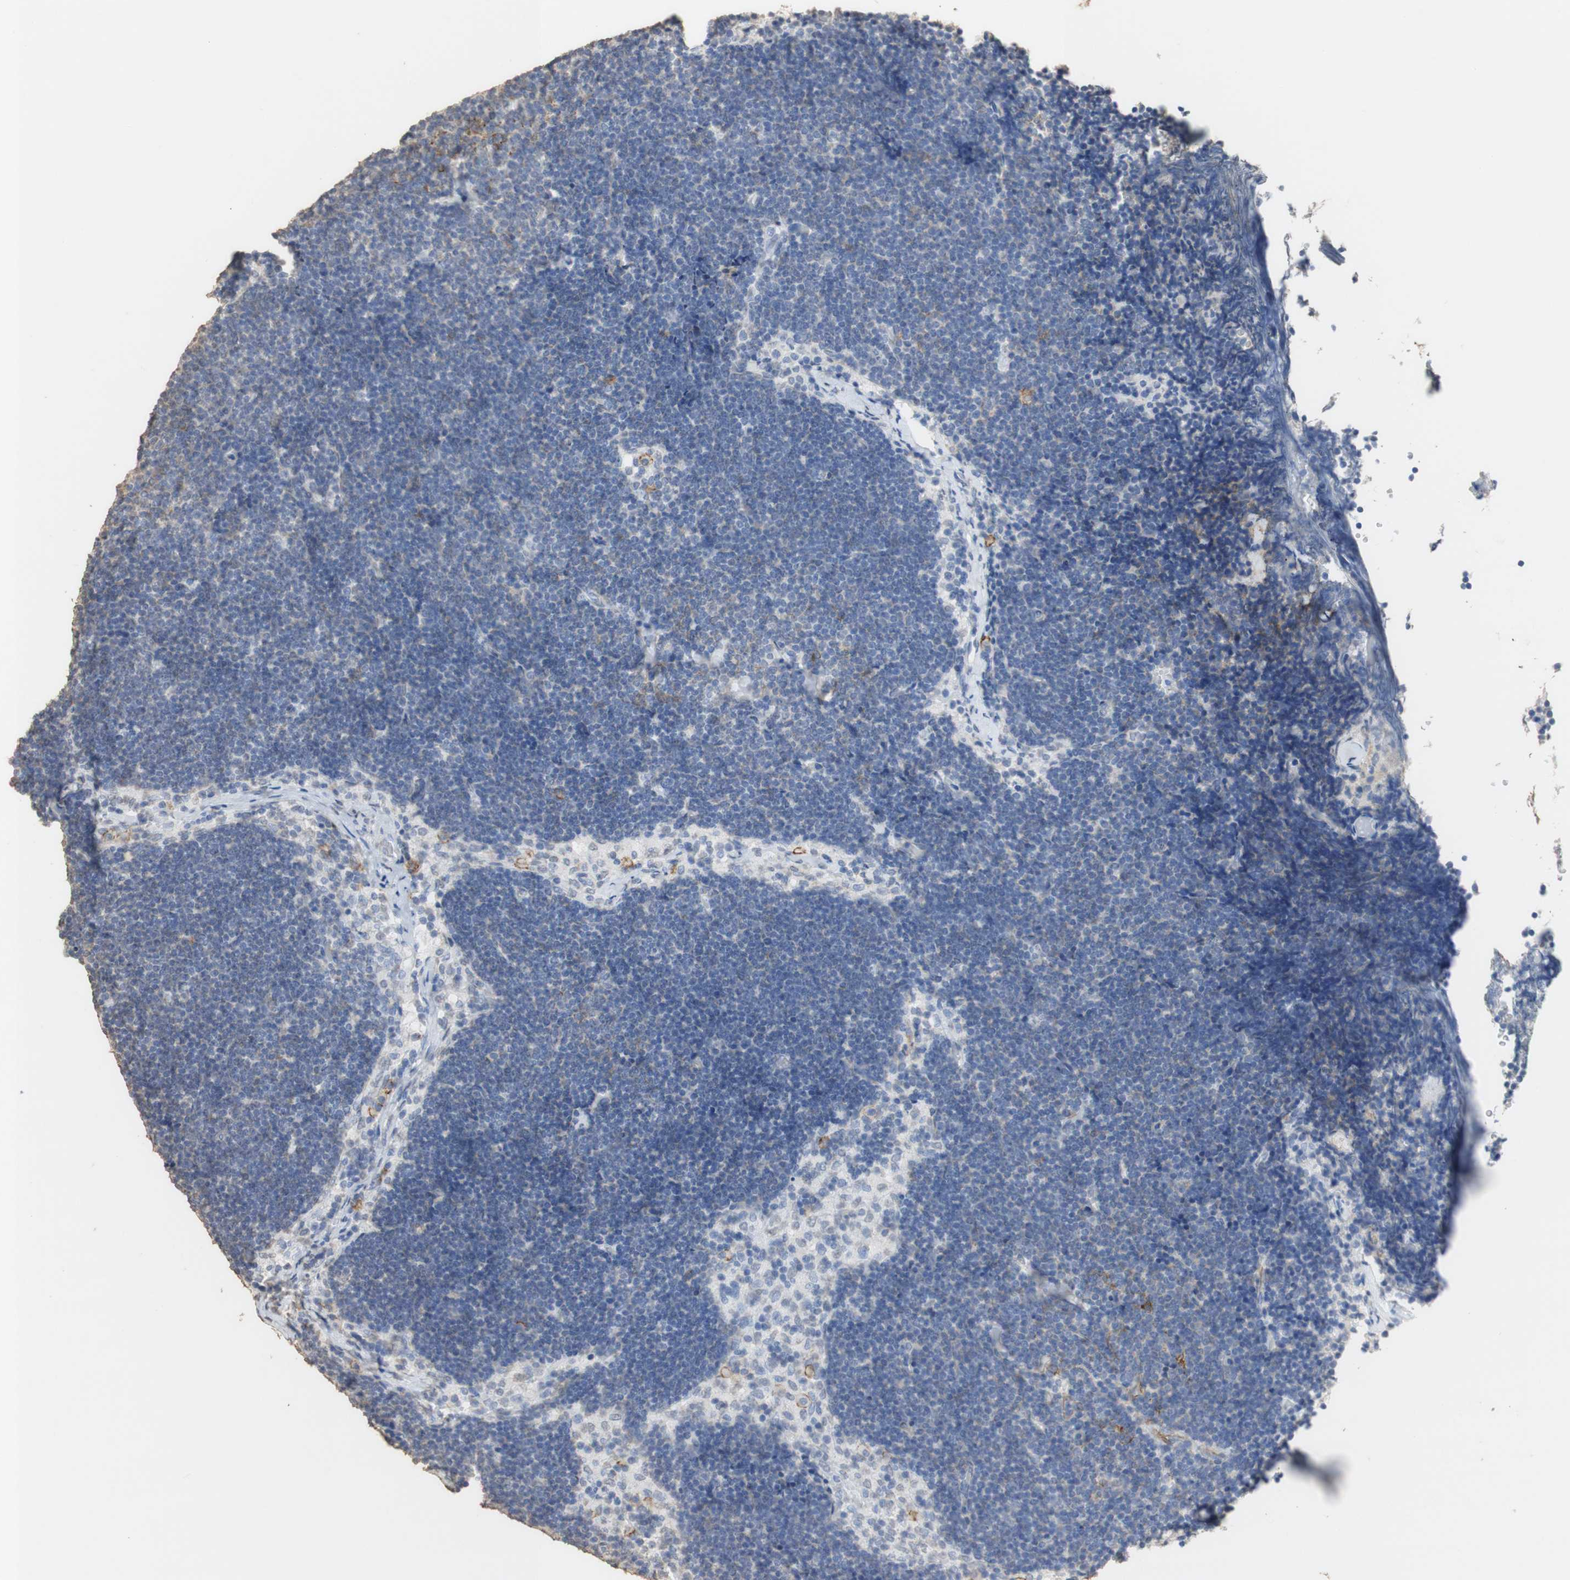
{"staining": {"intensity": "moderate", "quantity": "<25%", "location": "cytoplasmic/membranous"}, "tissue": "lymph node", "cell_type": "Germinal center cells", "image_type": "normal", "snomed": [{"axis": "morphology", "description": "Normal tissue, NOS"}, {"axis": "topography", "description": "Lymph node"}], "caption": "High-magnification brightfield microscopy of benign lymph node stained with DAB (brown) and counterstained with hematoxylin (blue). germinal center cells exhibit moderate cytoplasmic/membranous positivity is appreciated in about<25% of cells. The protein is shown in brown color, while the nuclei are stained blue.", "gene": "L1CAM", "patient": {"sex": "male", "age": 63}}